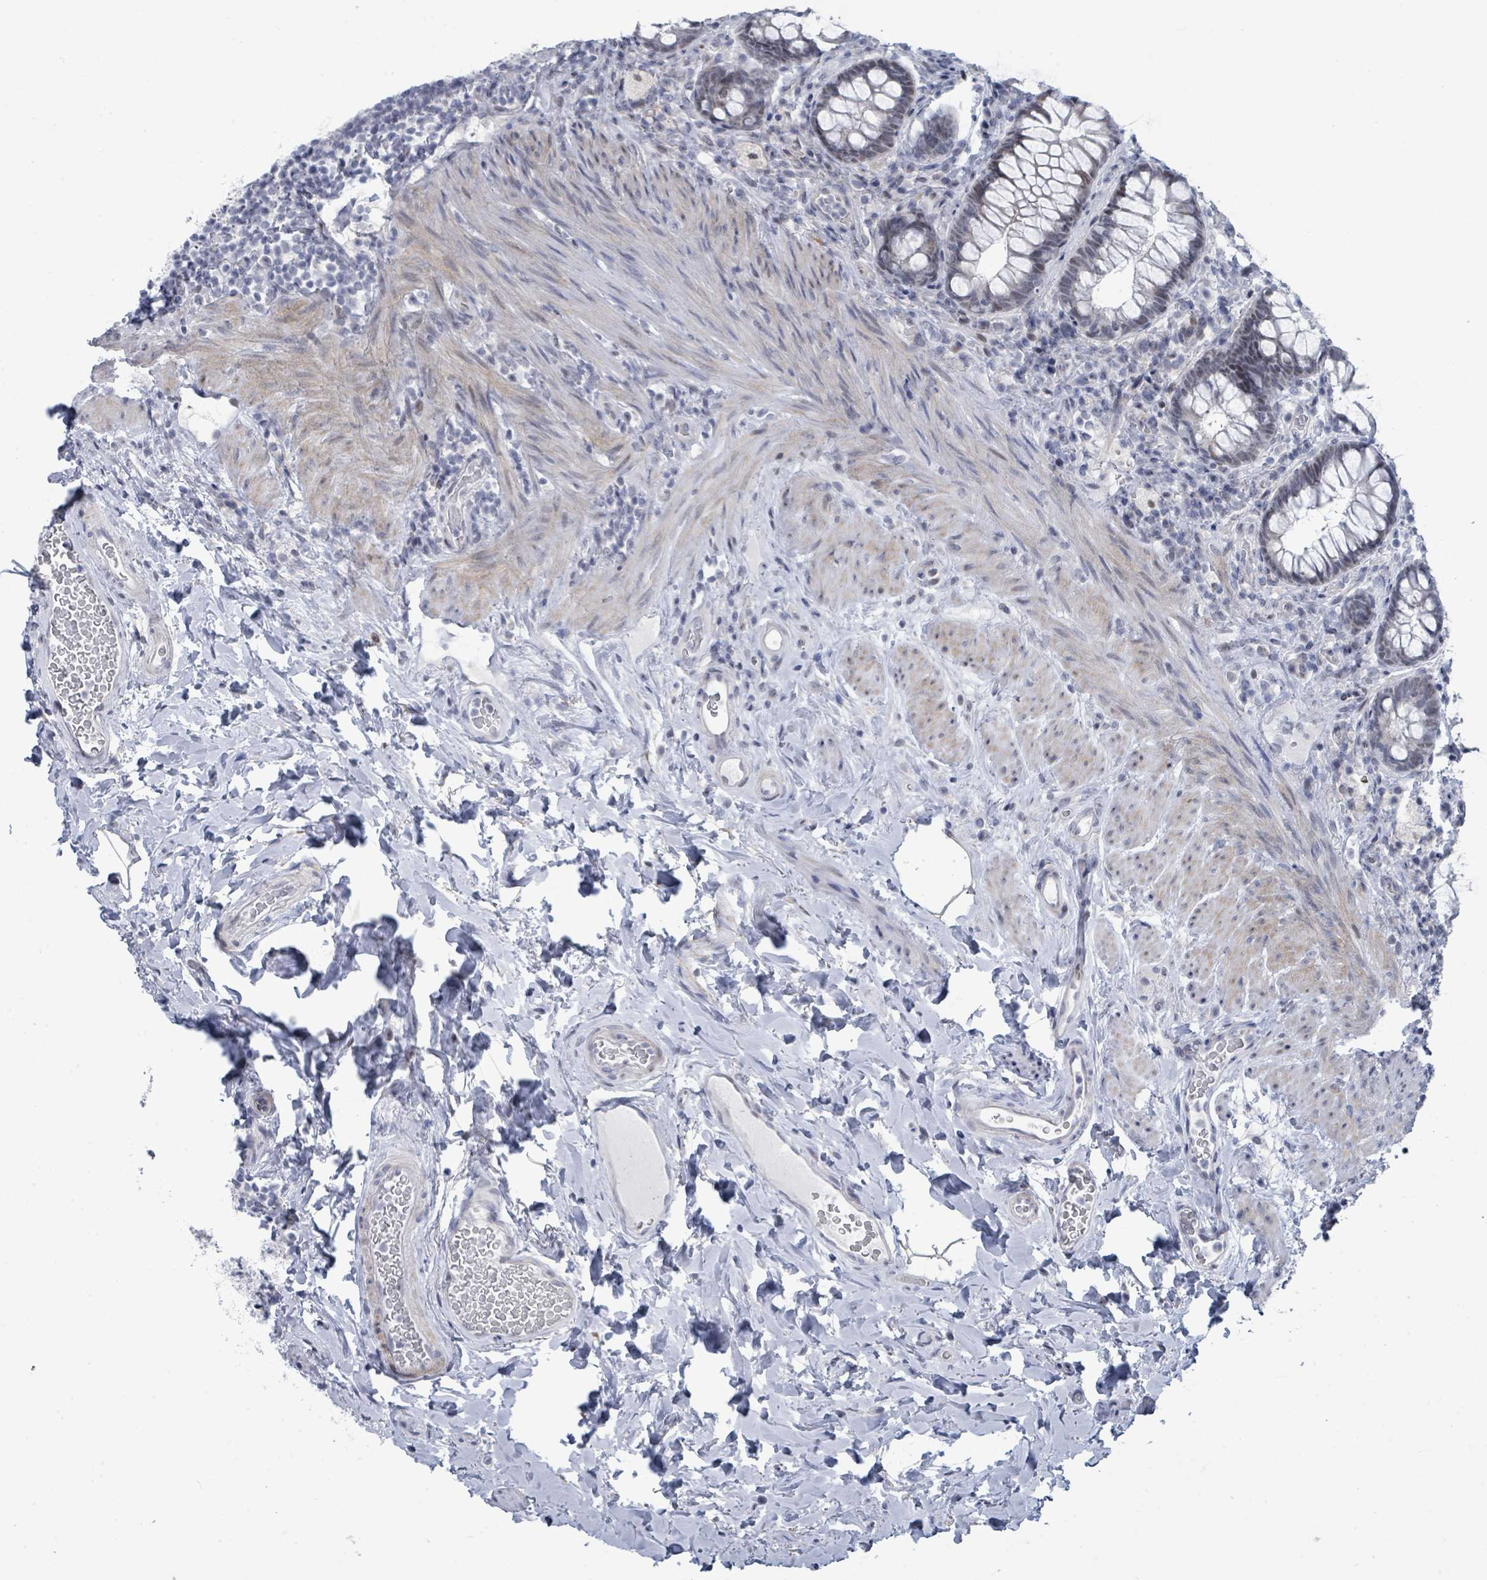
{"staining": {"intensity": "moderate", "quantity": "25%-75%", "location": "nuclear"}, "tissue": "rectum", "cell_type": "Glandular cells", "image_type": "normal", "snomed": [{"axis": "morphology", "description": "Normal tissue, NOS"}, {"axis": "topography", "description": "Rectum"}, {"axis": "topography", "description": "Peripheral nerve tissue"}], "caption": "A histopathology image showing moderate nuclear positivity in approximately 25%-75% of glandular cells in unremarkable rectum, as visualized by brown immunohistochemical staining.", "gene": "CT45A10", "patient": {"sex": "female", "age": 69}}